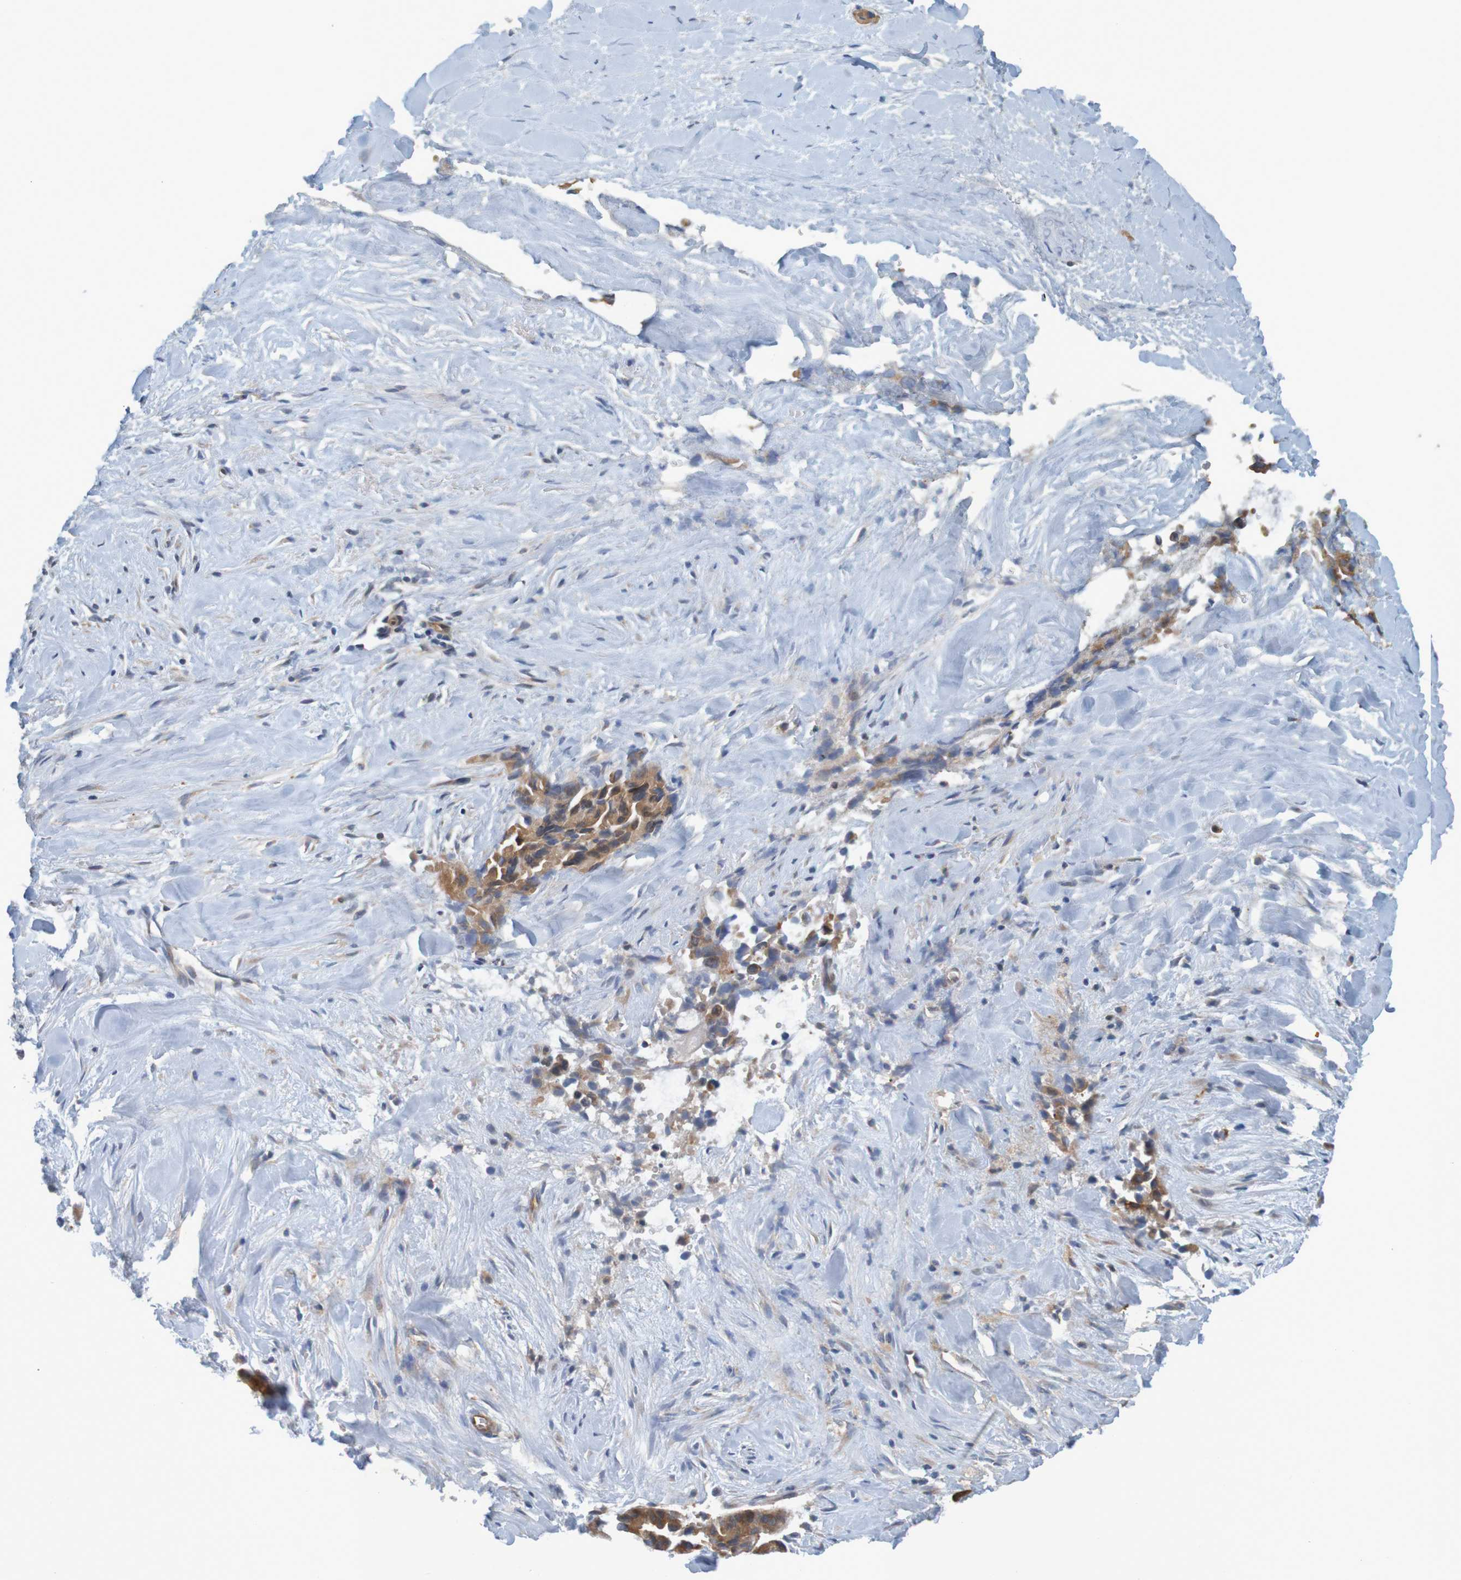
{"staining": {"intensity": "moderate", "quantity": ">75%", "location": "cytoplasmic/membranous"}, "tissue": "liver cancer", "cell_type": "Tumor cells", "image_type": "cancer", "snomed": [{"axis": "morphology", "description": "Cholangiocarcinoma"}, {"axis": "topography", "description": "Liver"}], "caption": "Immunohistochemical staining of human cholangiocarcinoma (liver) shows medium levels of moderate cytoplasmic/membranous expression in approximately >75% of tumor cells.", "gene": "DNAJC4", "patient": {"sex": "female", "age": 55}}